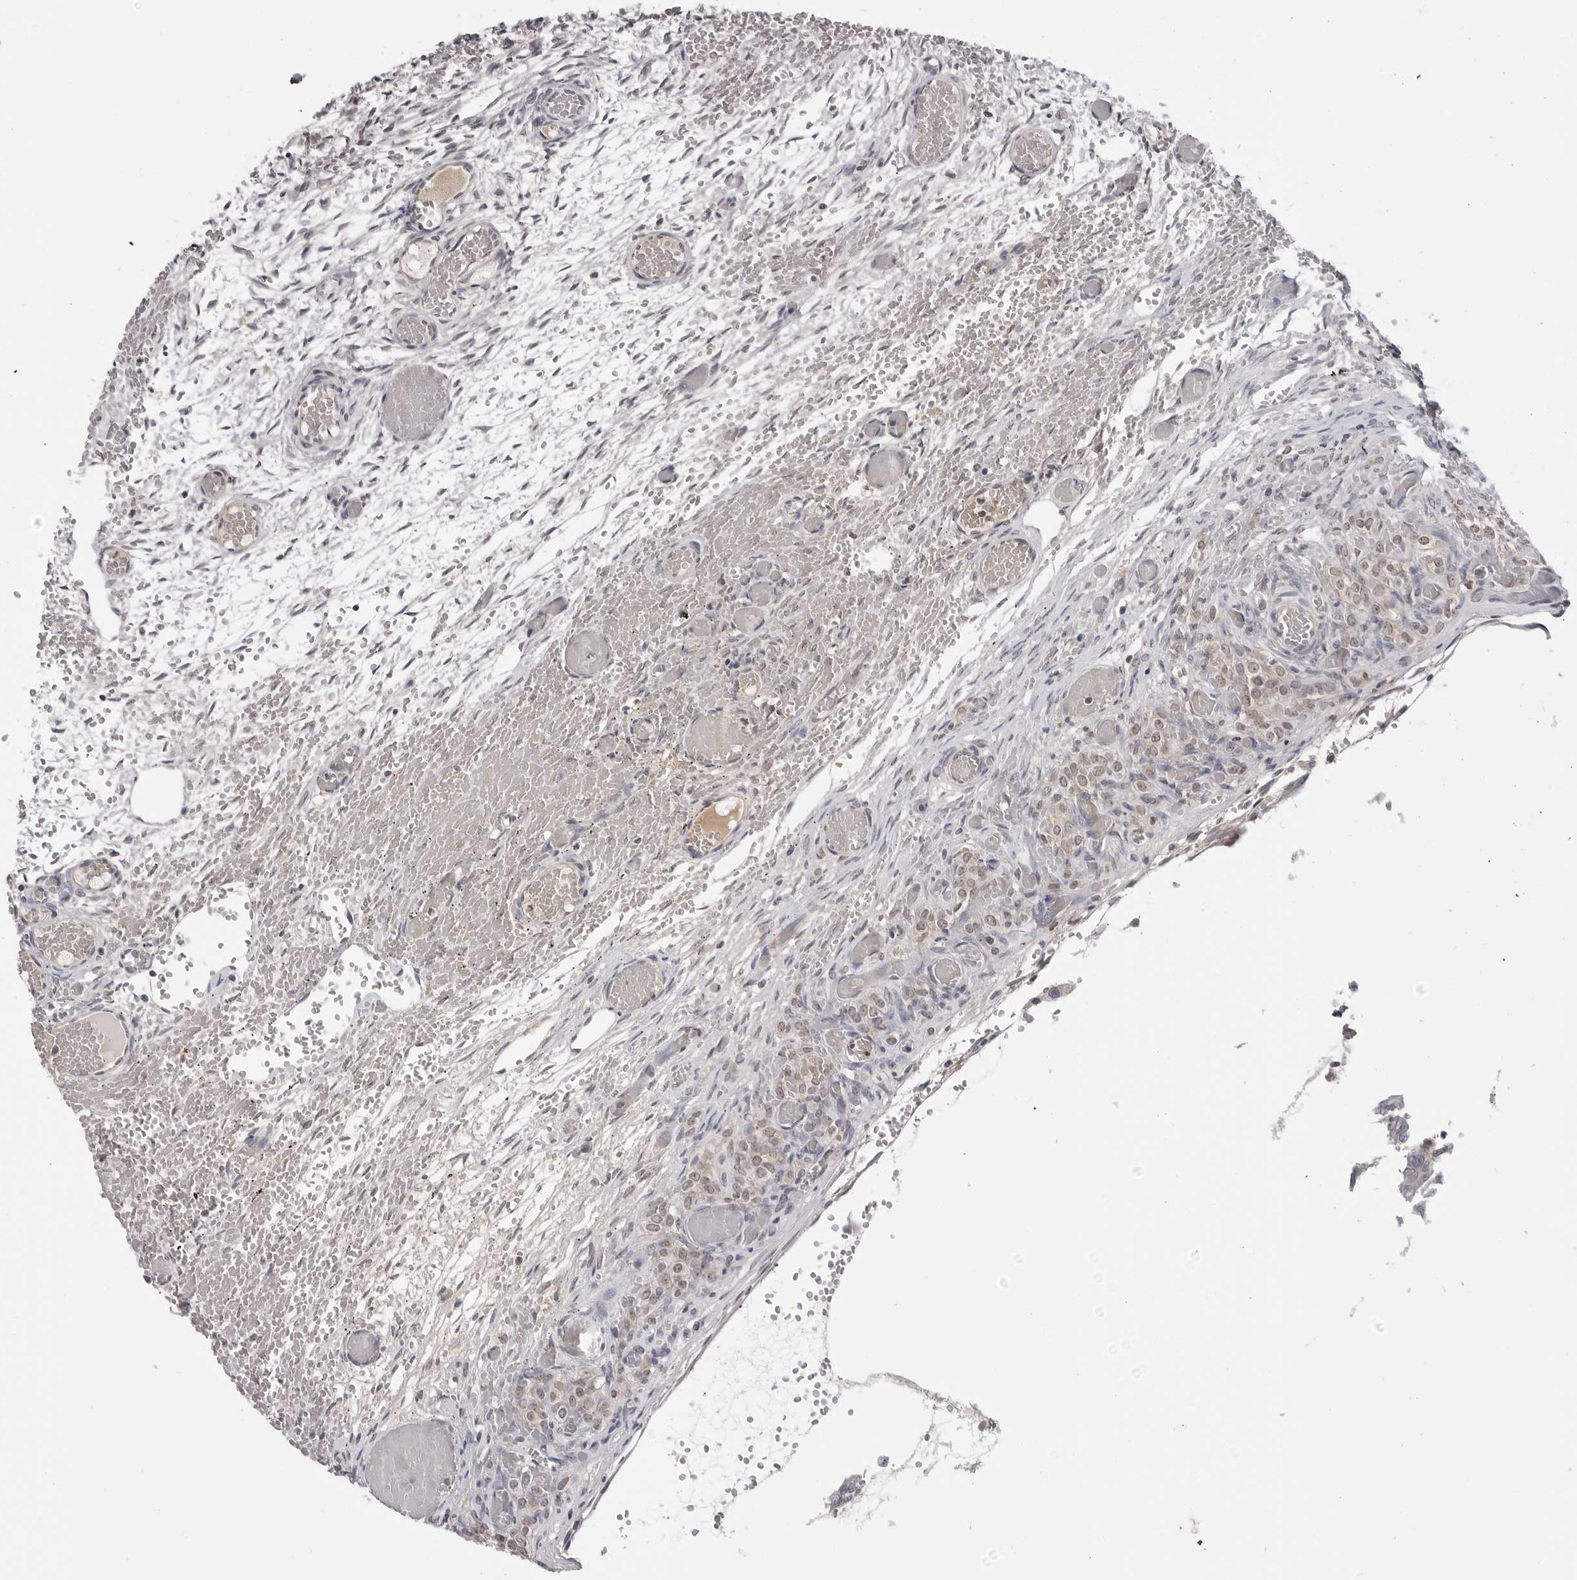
{"staining": {"intensity": "negative", "quantity": "none", "location": "none"}, "tissue": "ovary", "cell_type": "Ovarian stroma cells", "image_type": "normal", "snomed": [{"axis": "morphology", "description": "Adenocarcinoma, NOS"}, {"axis": "topography", "description": "Endometrium"}], "caption": "Immunohistochemistry (IHC) image of benign human ovary stained for a protein (brown), which exhibits no positivity in ovarian stroma cells.", "gene": "CDK20", "patient": {"sex": "female", "age": 32}}